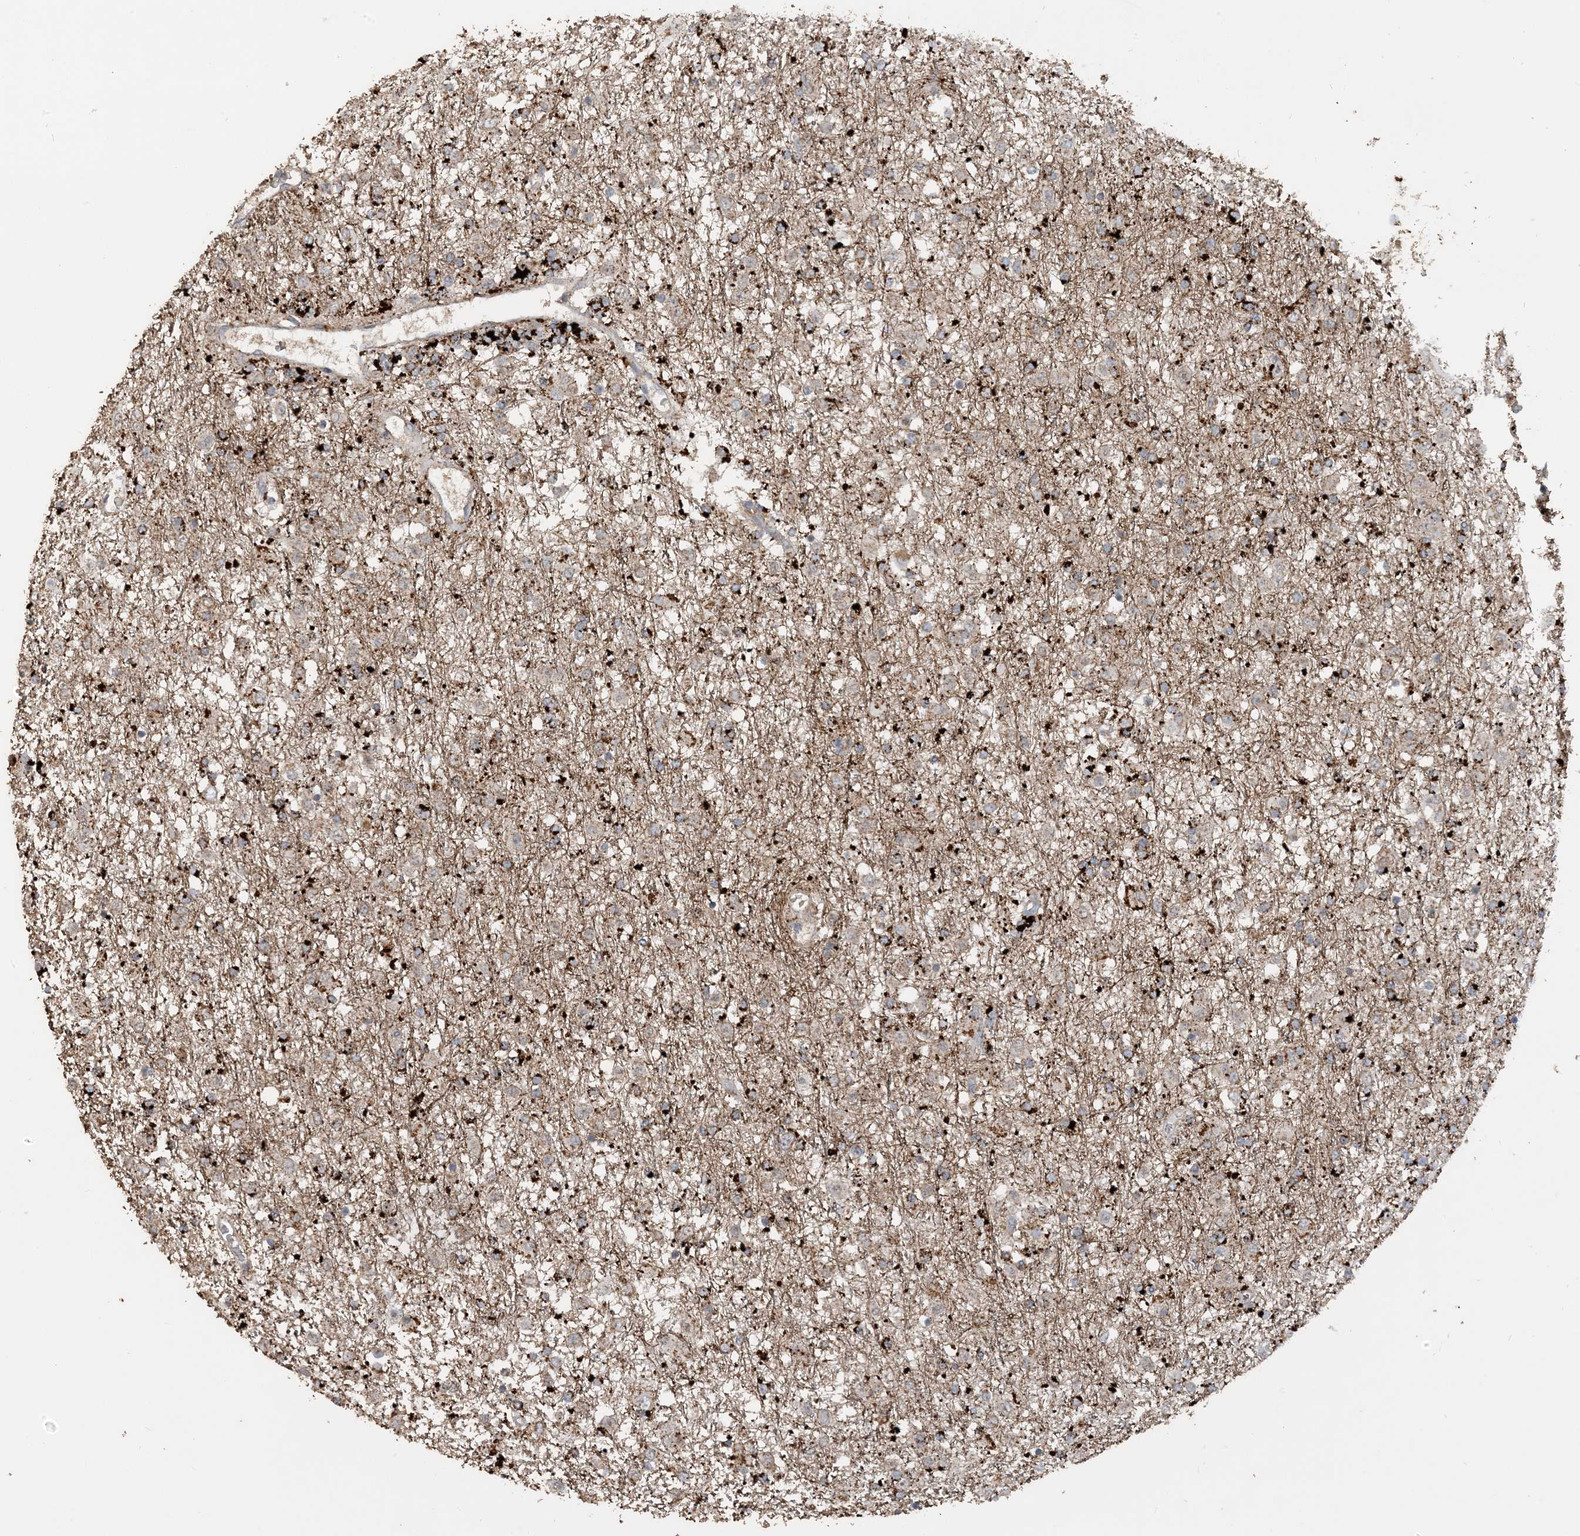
{"staining": {"intensity": "strong", "quantity": "25%-75%", "location": "cytoplasmic/membranous"}, "tissue": "glioma", "cell_type": "Tumor cells", "image_type": "cancer", "snomed": [{"axis": "morphology", "description": "Glioma, malignant, Low grade"}, {"axis": "topography", "description": "Brain"}], "caption": "A brown stain labels strong cytoplasmic/membranous positivity of a protein in human glioma tumor cells.", "gene": "SFMBT2", "patient": {"sex": "male", "age": 65}}